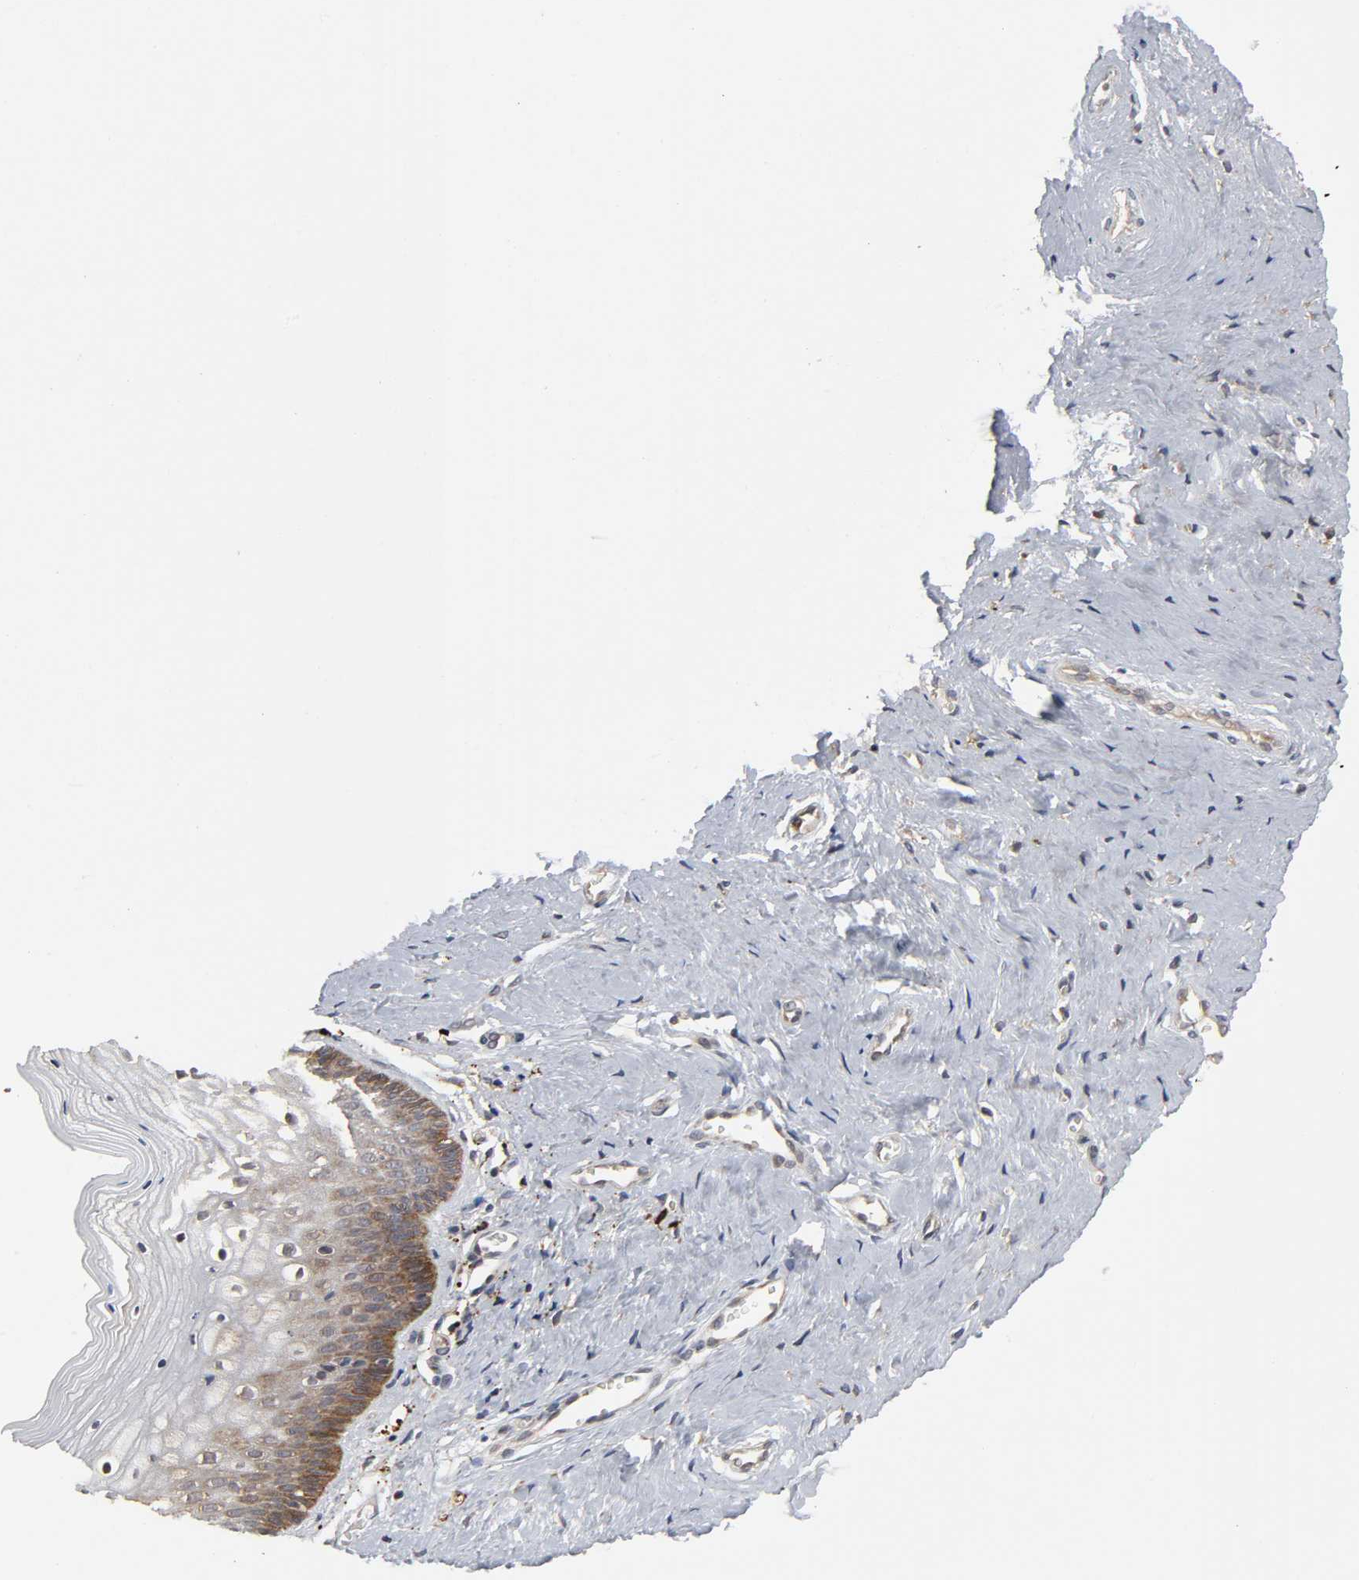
{"staining": {"intensity": "strong", "quantity": "25%-75%", "location": "cytoplasmic/membranous"}, "tissue": "vagina", "cell_type": "Squamous epithelial cells", "image_type": "normal", "snomed": [{"axis": "morphology", "description": "Normal tissue, NOS"}, {"axis": "topography", "description": "Vagina"}], "caption": "Immunohistochemistry of benign human vagina shows high levels of strong cytoplasmic/membranous expression in about 25%-75% of squamous epithelial cells.", "gene": "SLC30A9", "patient": {"sex": "female", "age": 46}}